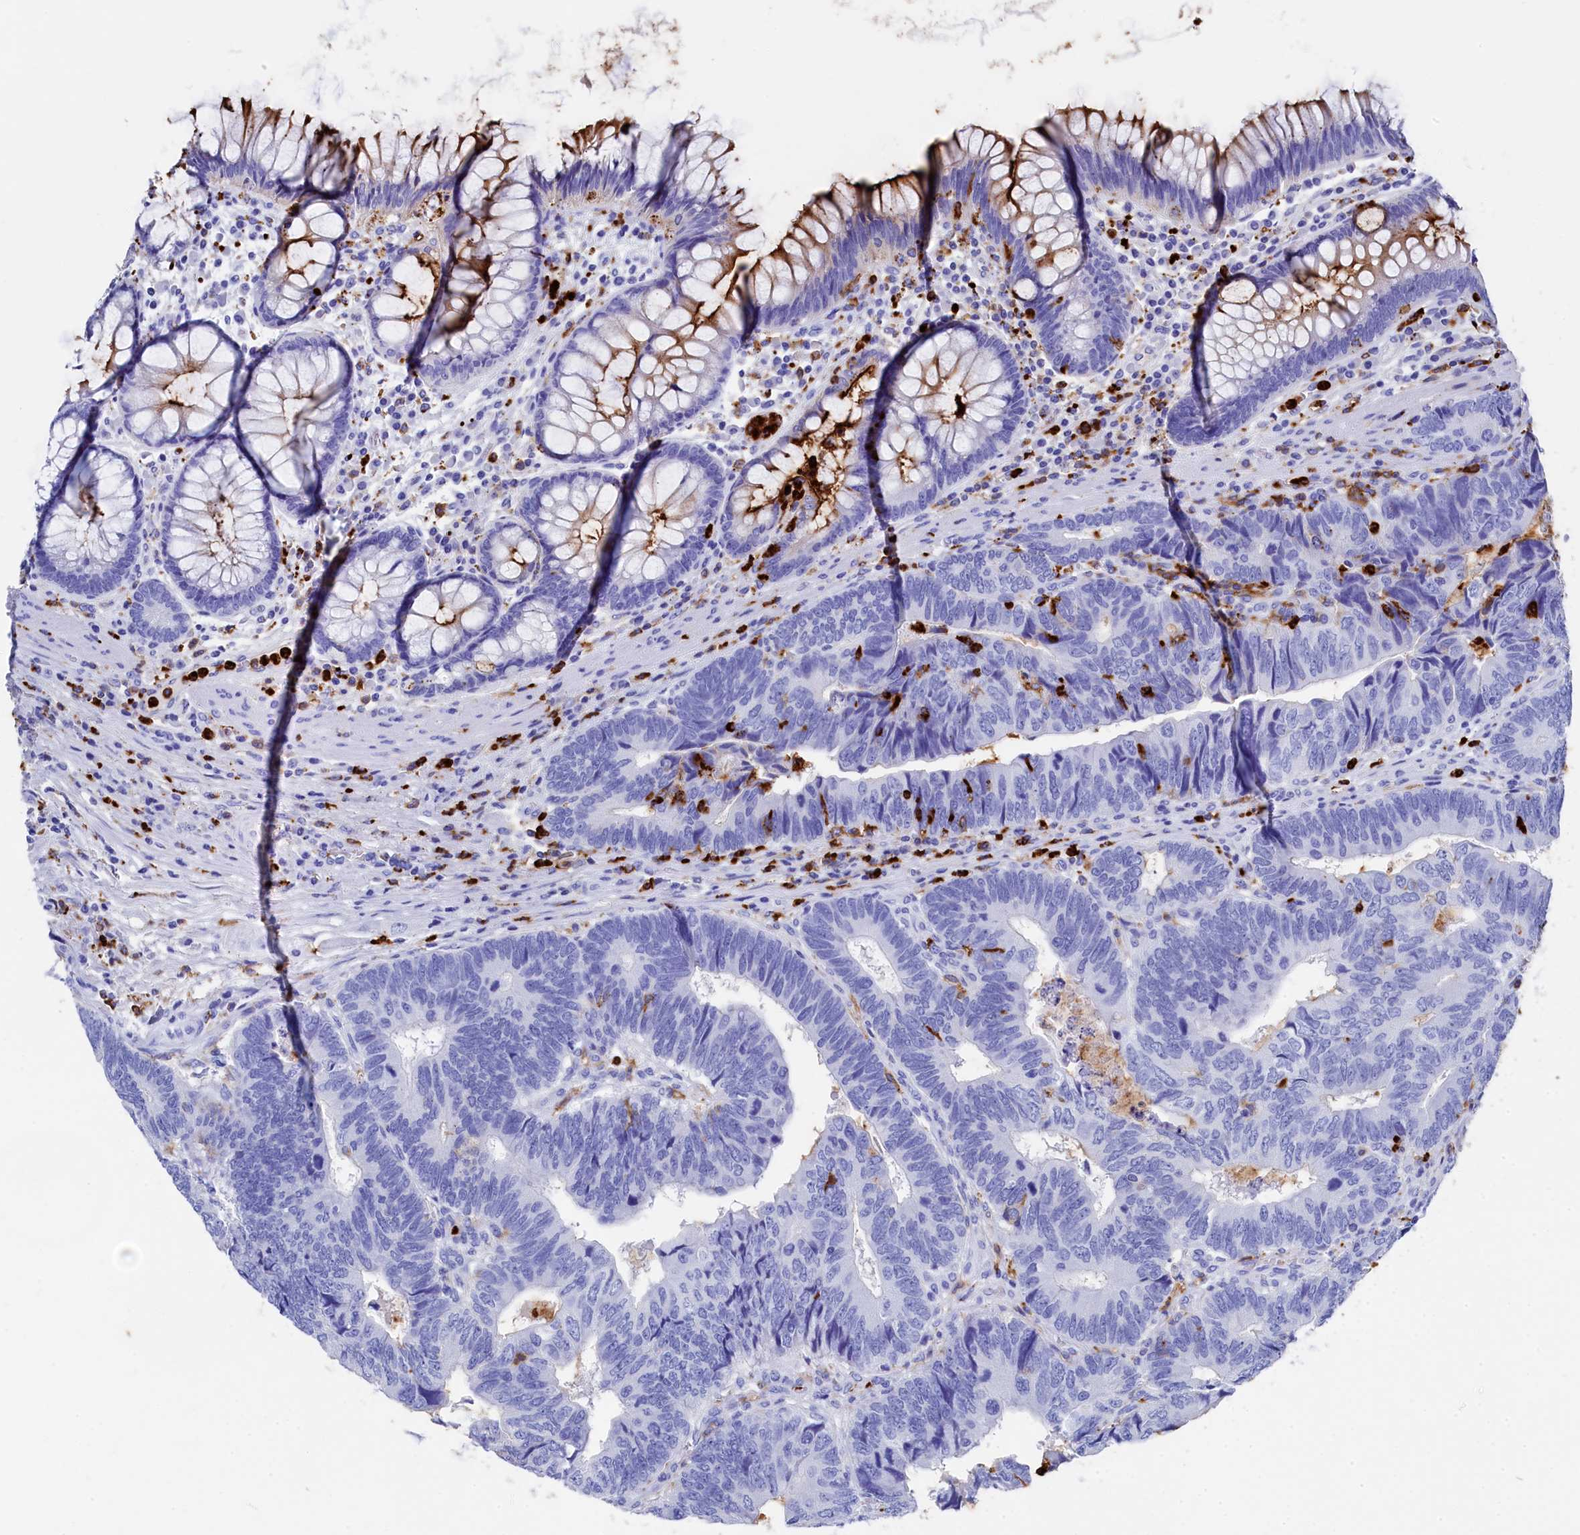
{"staining": {"intensity": "negative", "quantity": "none", "location": "none"}, "tissue": "colorectal cancer", "cell_type": "Tumor cells", "image_type": "cancer", "snomed": [{"axis": "morphology", "description": "Adenocarcinoma, NOS"}, {"axis": "topography", "description": "Colon"}], "caption": "Tumor cells are negative for brown protein staining in adenocarcinoma (colorectal).", "gene": "PLAC8", "patient": {"sex": "female", "age": 67}}